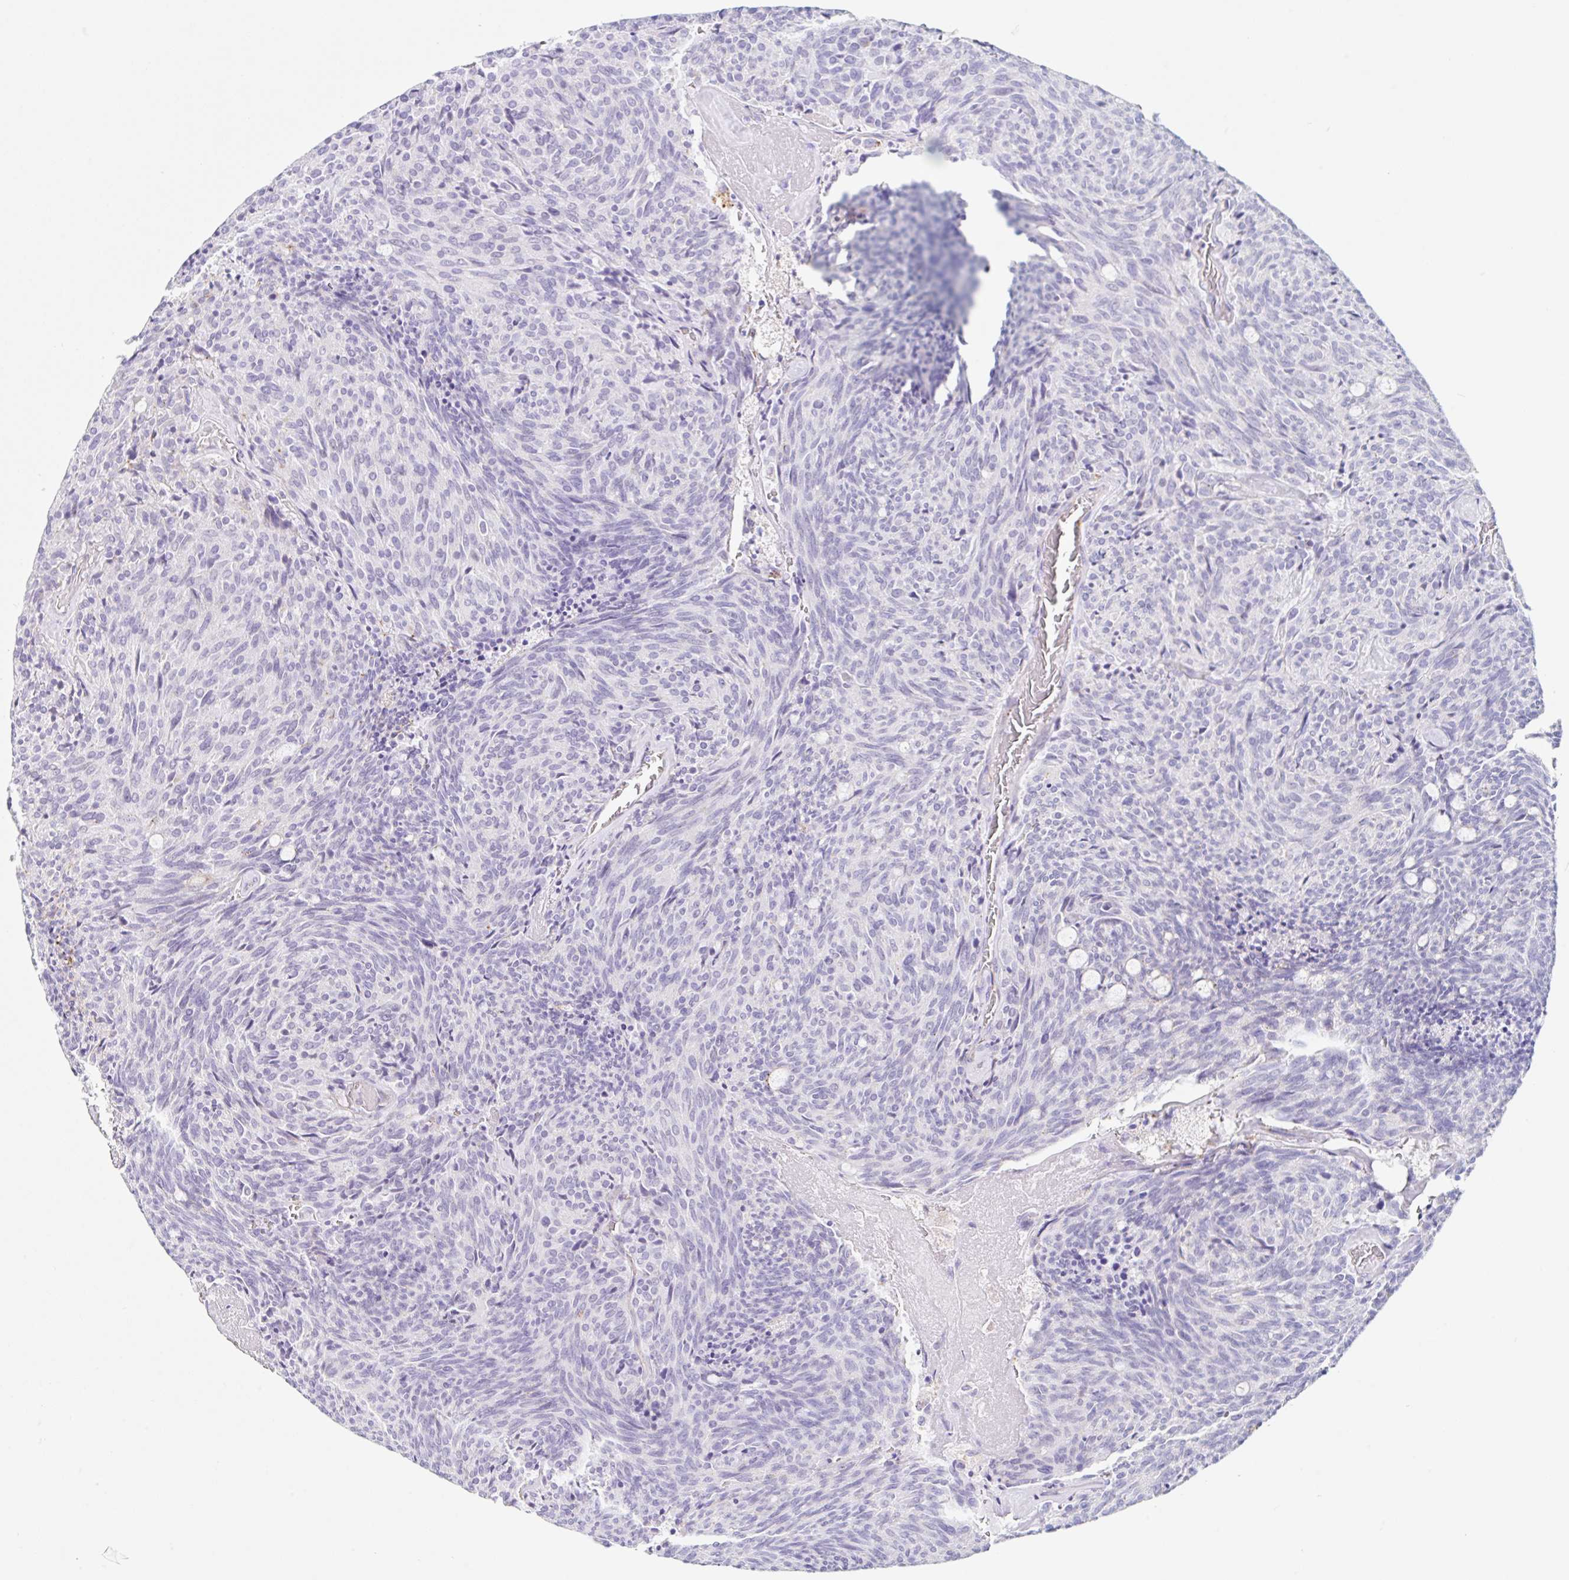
{"staining": {"intensity": "negative", "quantity": "none", "location": "none"}, "tissue": "carcinoid", "cell_type": "Tumor cells", "image_type": "cancer", "snomed": [{"axis": "morphology", "description": "Carcinoid, malignant, NOS"}, {"axis": "topography", "description": "Pancreas"}], "caption": "This is a image of immunohistochemistry staining of malignant carcinoid, which shows no expression in tumor cells.", "gene": "DKK4", "patient": {"sex": "female", "age": 54}}